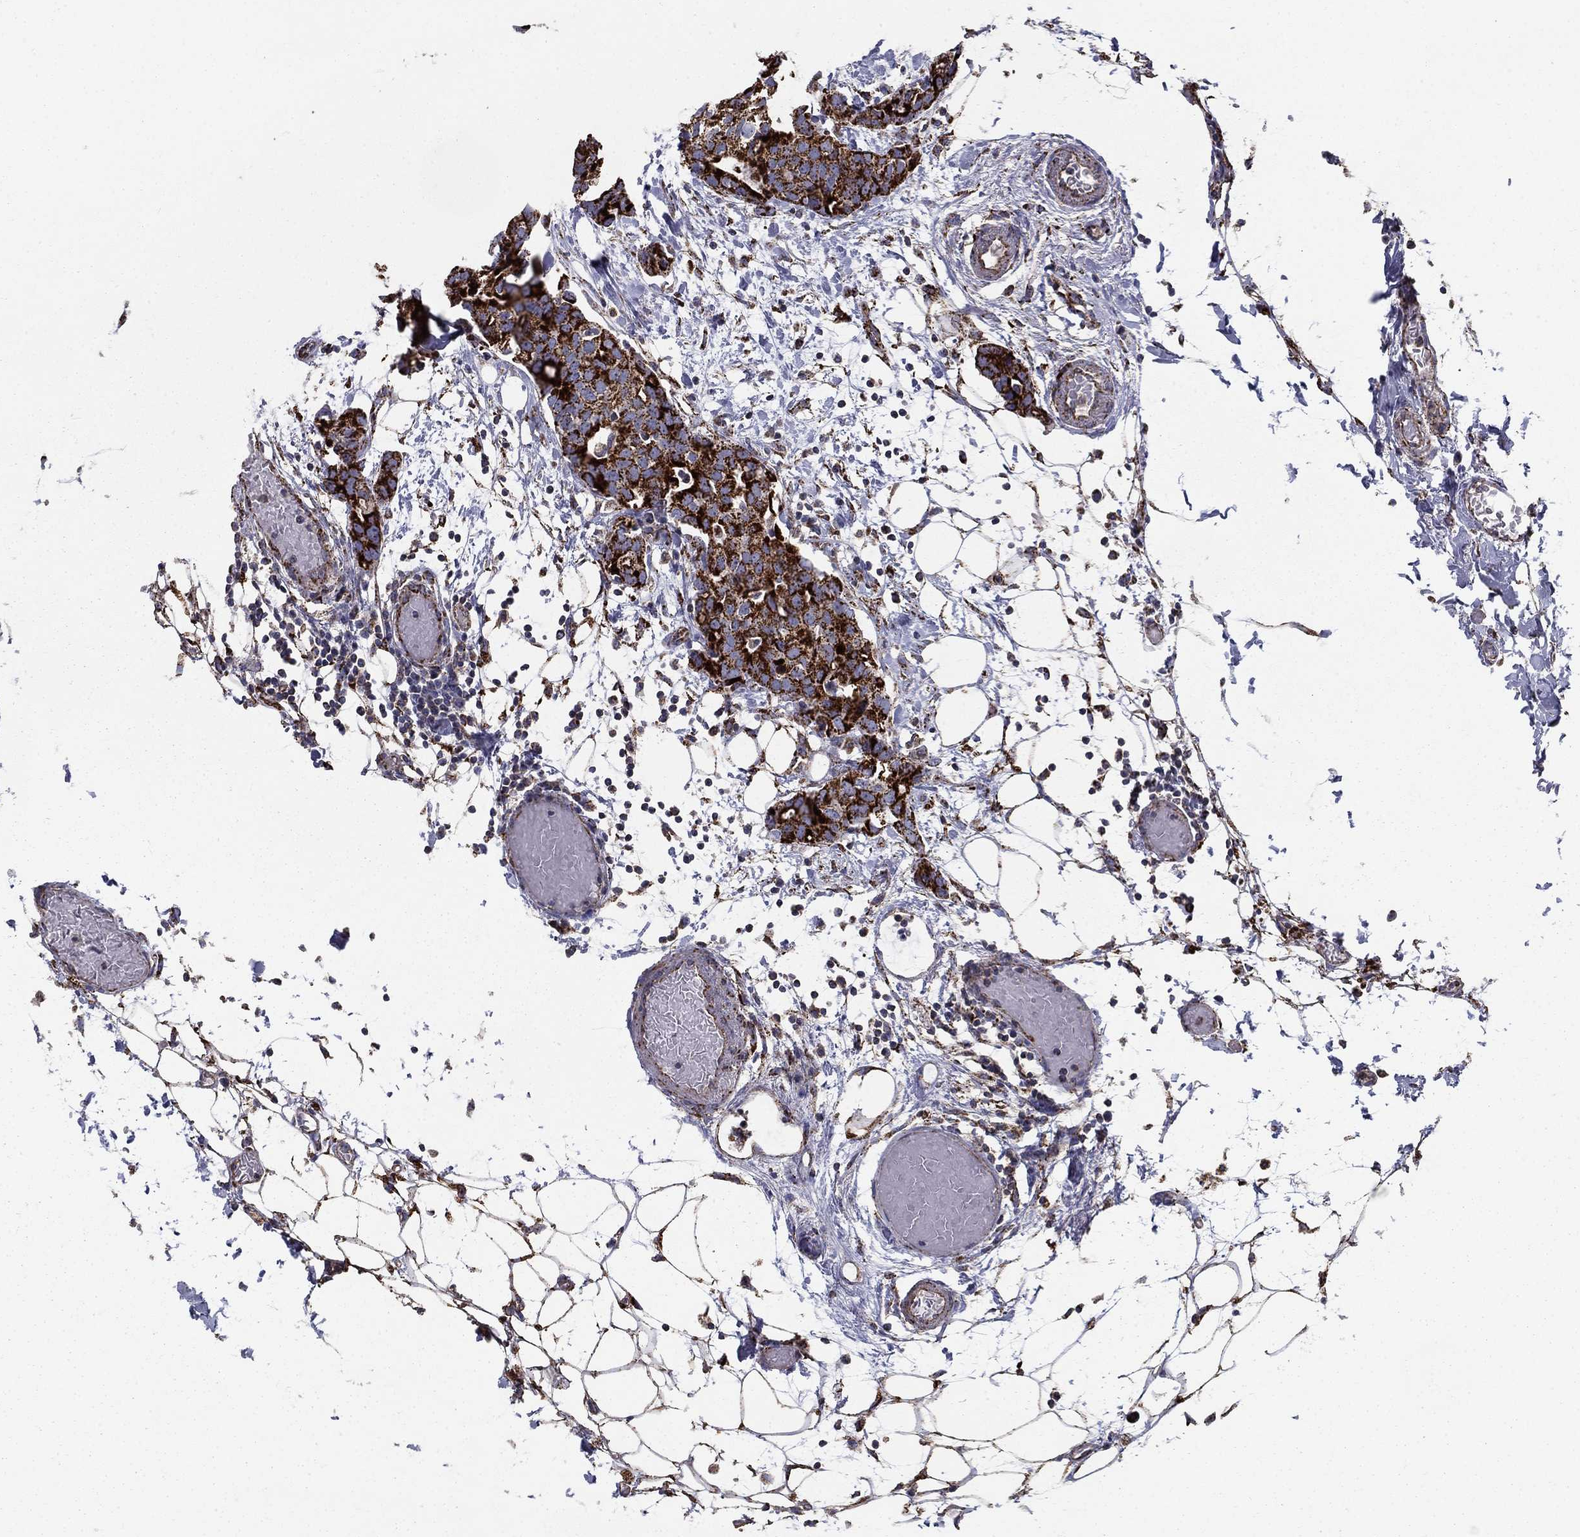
{"staining": {"intensity": "strong", "quantity": ">75%", "location": "cytoplasmic/membranous"}, "tissue": "breast cancer", "cell_type": "Tumor cells", "image_type": "cancer", "snomed": [{"axis": "morphology", "description": "Duct carcinoma"}, {"axis": "topography", "description": "Breast"}], "caption": "Immunohistochemistry of human breast cancer (infiltrating ductal carcinoma) reveals high levels of strong cytoplasmic/membranous staining in approximately >75% of tumor cells.", "gene": "GCSH", "patient": {"sex": "female", "age": 83}}